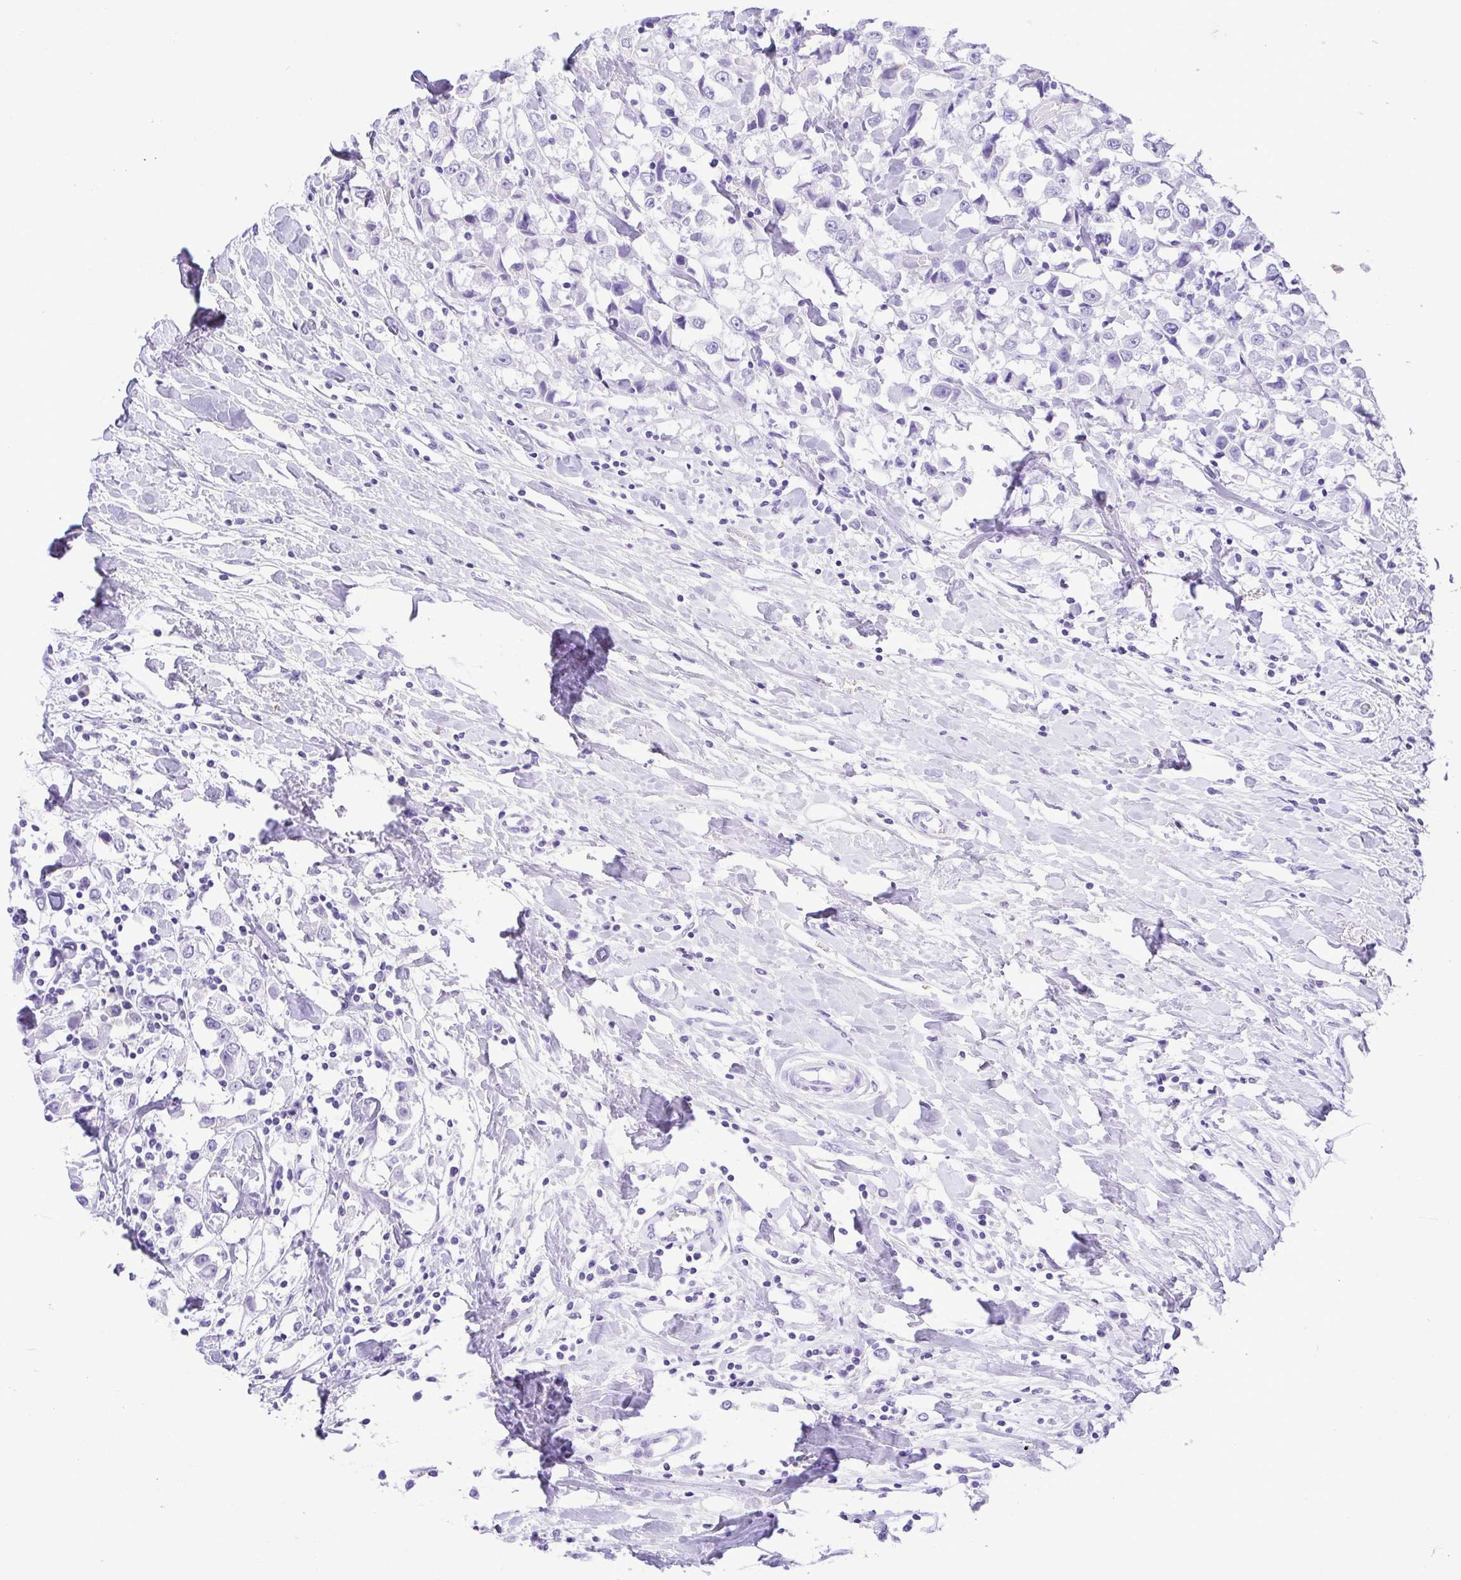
{"staining": {"intensity": "negative", "quantity": "none", "location": "none"}, "tissue": "breast cancer", "cell_type": "Tumor cells", "image_type": "cancer", "snomed": [{"axis": "morphology", "description": "Duct carcinoma"}, {"axis": "topography", "description": "Breast"}], "caption": "Protein analysis of breast cancer (invasive ductal carcinoma) displays no significant positivity in tumor cells.", "gene": "CDSN", "patient": {"sex": "female", "age": 61}}